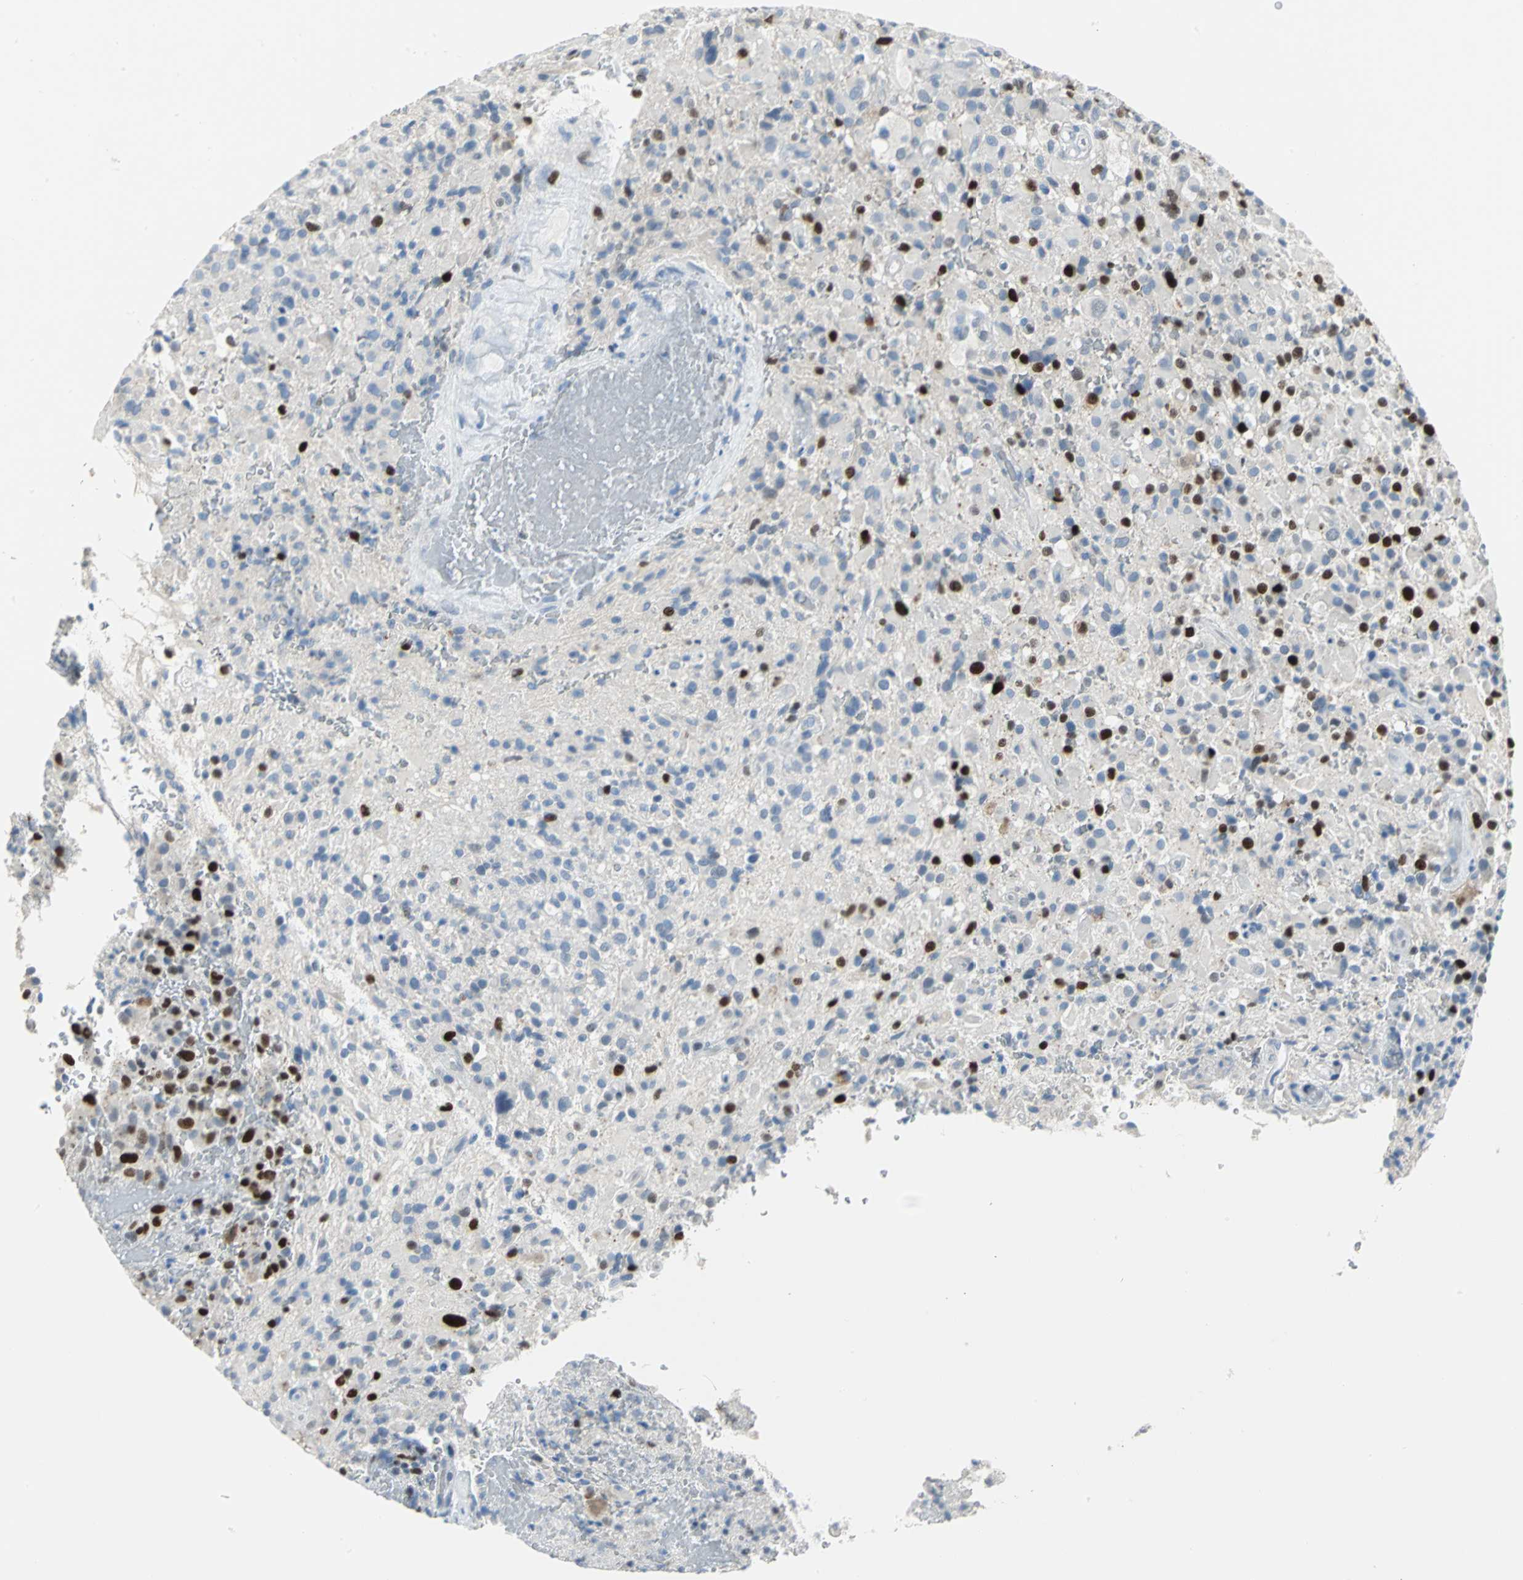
{"staining": {"intensity": "strong", "quantity": "<25%", "location": "nuclear"}, "tissue": "glioma", "cell_type": "Tumor cells", "image_type": "cancer", "snomed": [{"axis": "morphology", "description": "Glioma, malignant, High grade"}, {"axis": "topography", "description": "Brain"}], "caption": "Glioma was stained to show a protein in brown. There is medium levels of strong nuclear staining in approximately <25% of tumor cells.", "gene": "MCM4", "patient": {"sex": "male", "age": 71}}